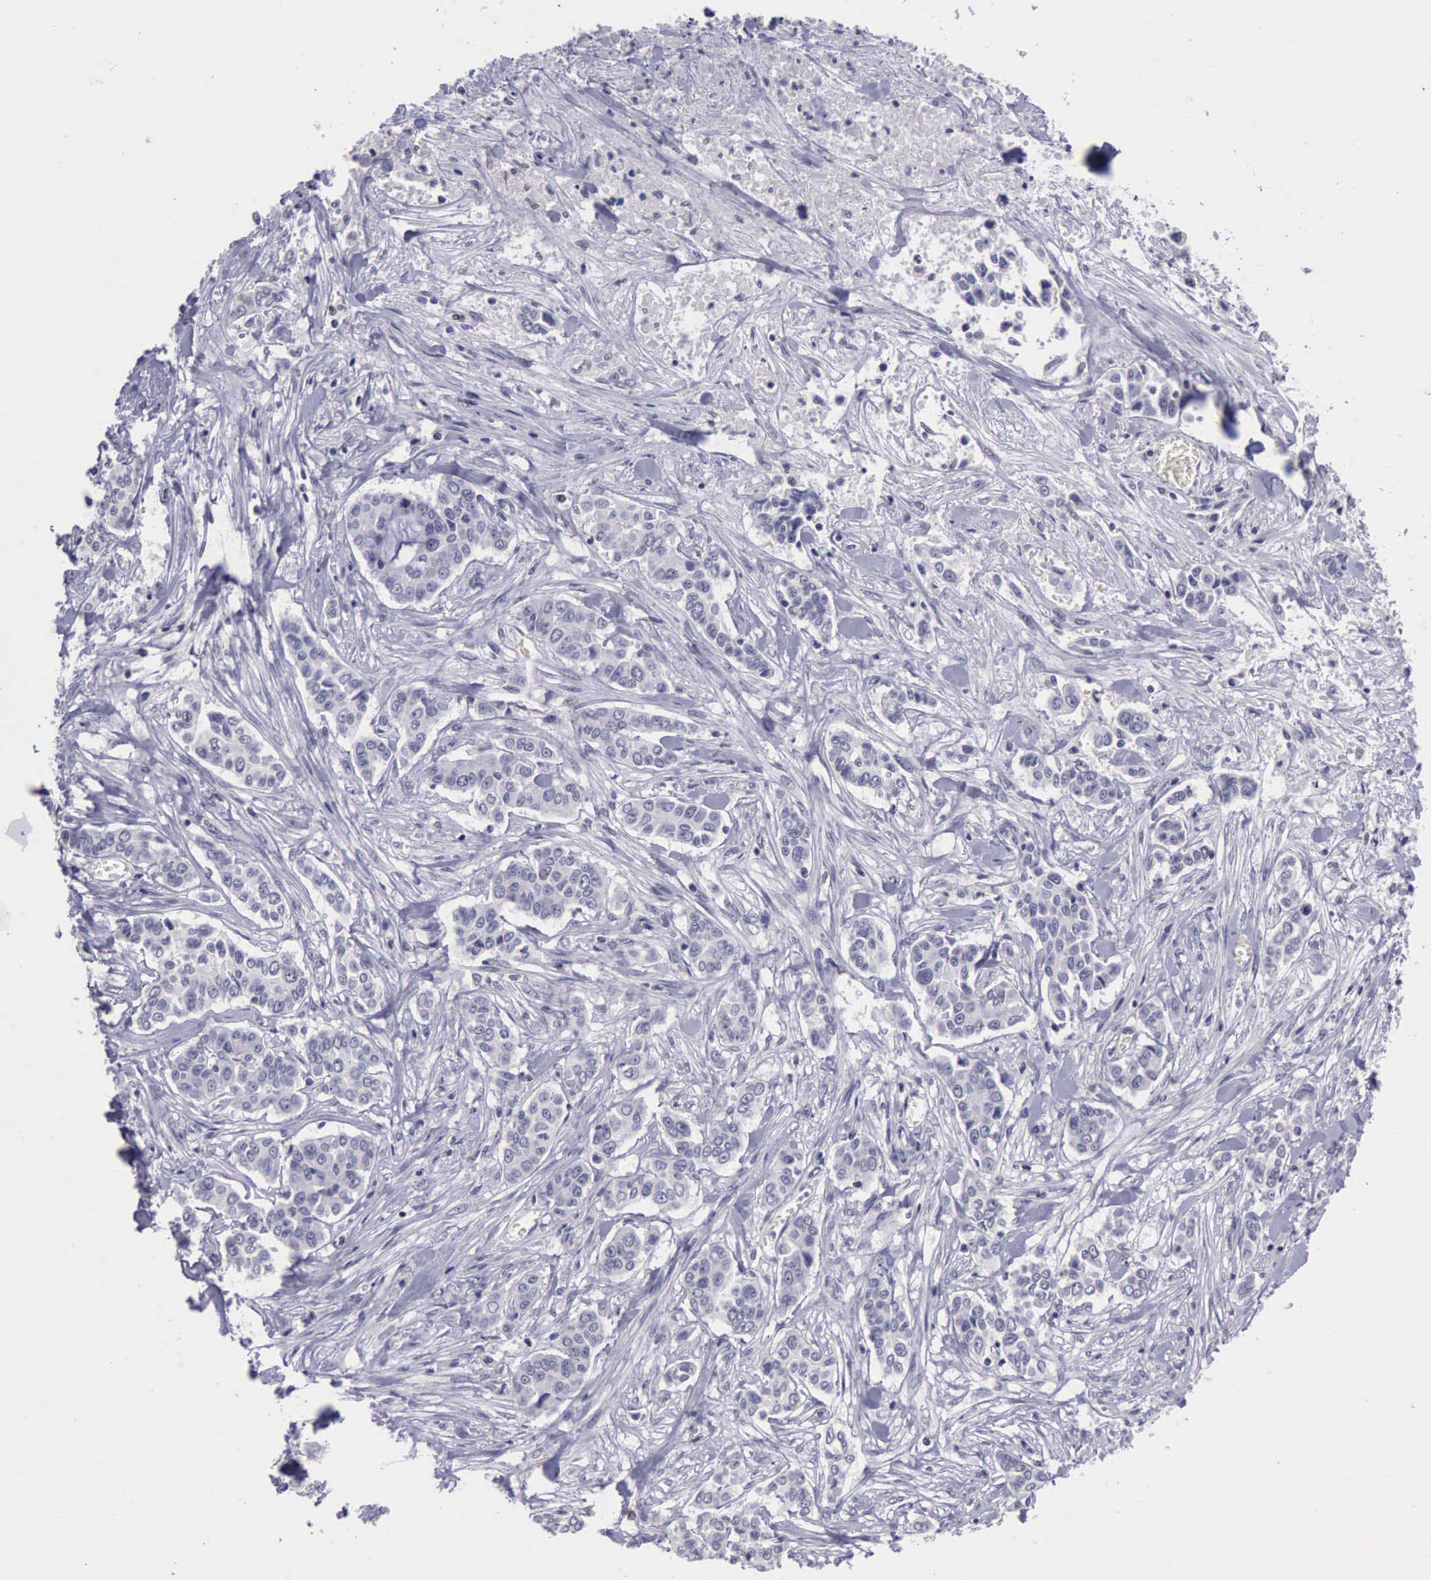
{"staining": {"intensity": "negative", "quantity": "none", "location": "none"}, "tissue": "pancreatic cancer", "cell_type": "Tumor cells", "image_type": "cancer", "snomed": [{"axis": "morphology", "description": "Adenocarcinoma, NOS"}, {"axis": "topography", "description": "Pancreas"}], "caption": "A high-resolution image shows immunohistochemistry staining of pancreatic cancer, which exhibits no significant staining in tumor cells.", "gene": "YY1", "patient": {"sex": "female", "age": 52}}